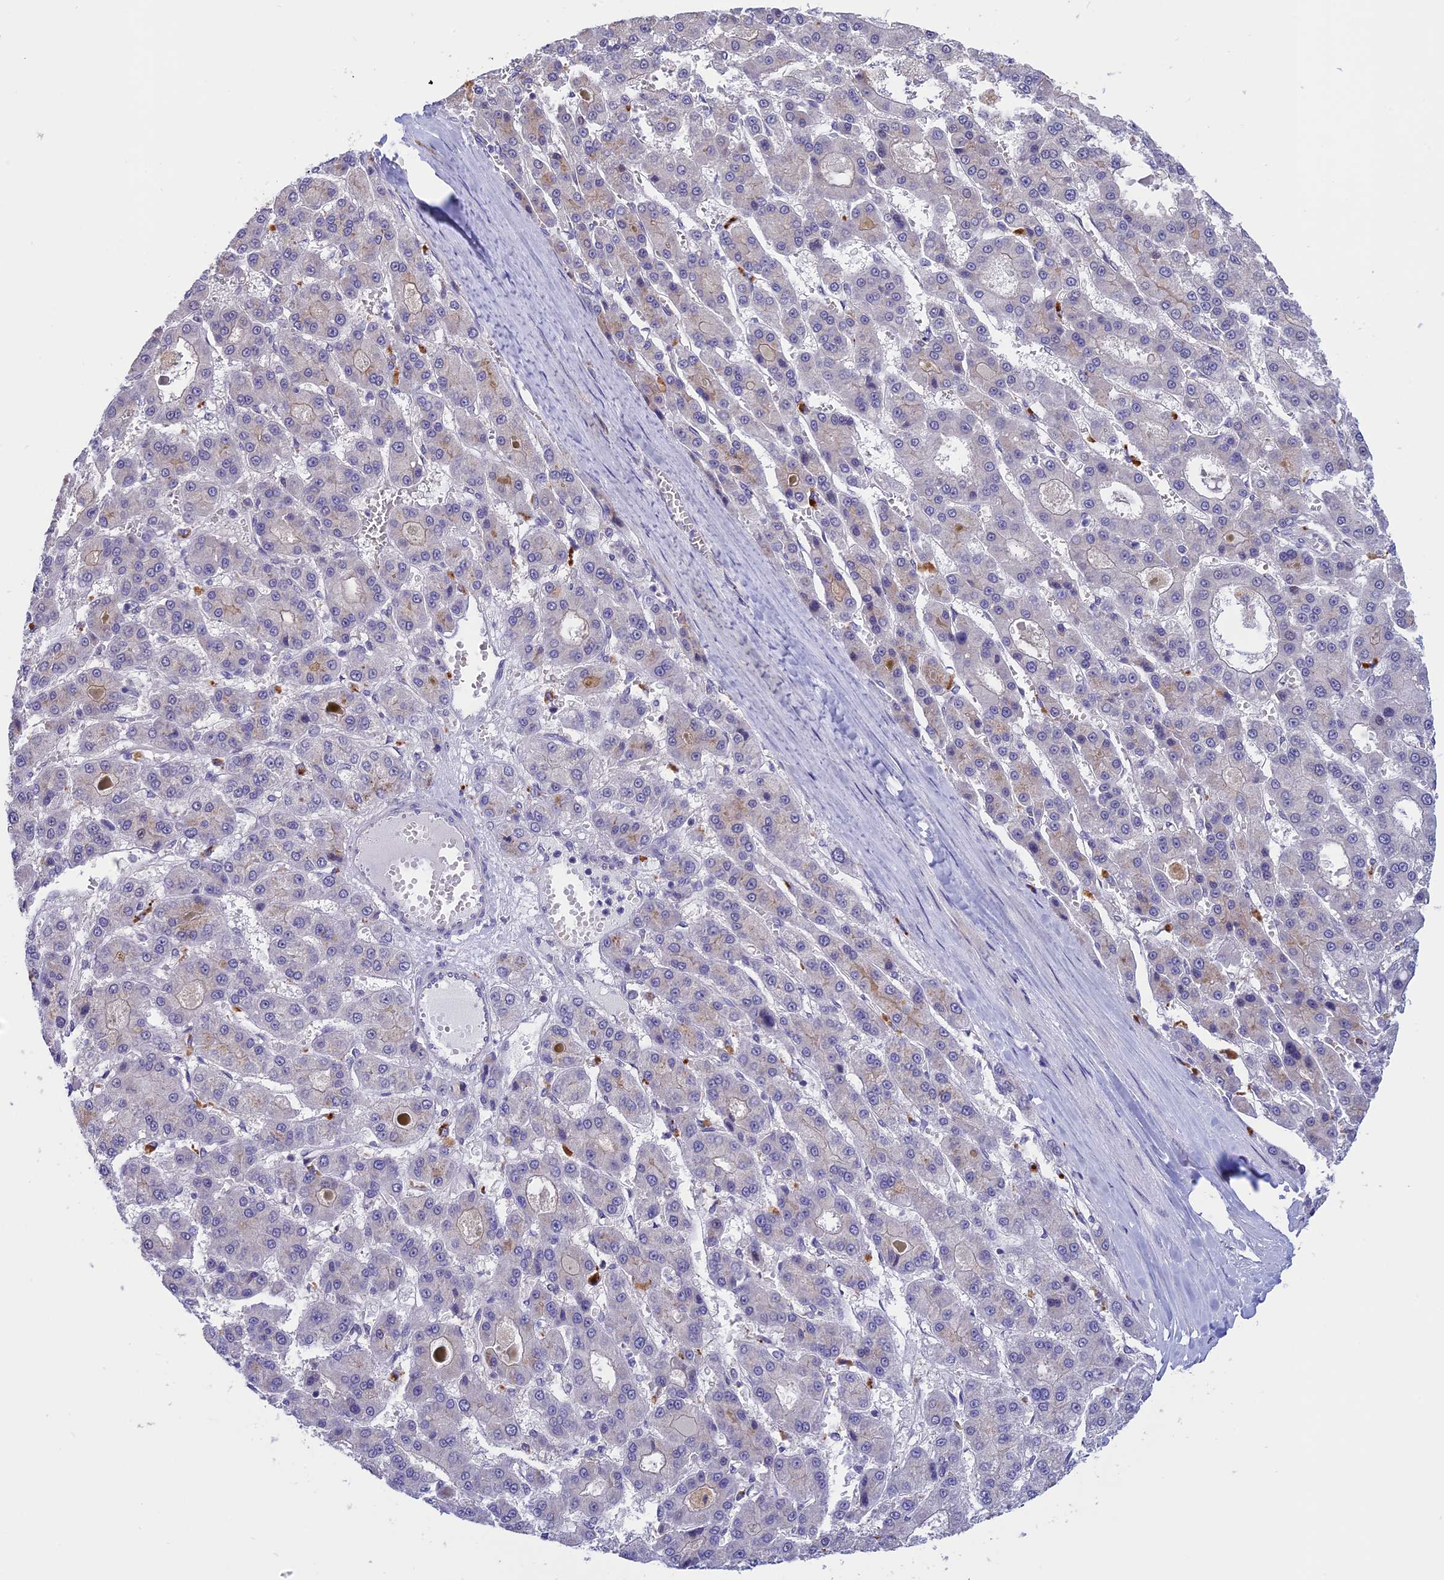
{"staining": {"intensity": "negative", "quantity": "none", "location": "none"}, "tissue": "liver cancer", "cell_type": "Tumor cells", "image_type": "cancer", "snomed": [{"axis": "morphology", "description": "Carcinoma, Hepatocellular, NOS"}, {"axis": "topography", "description": "Liver"}], "caption": "Photomicrograph shows no protein positivity in tumor cells of liver cancer tissue.", "gene": "KCTD14", "patient": {"sex": "male", "age": 70}}